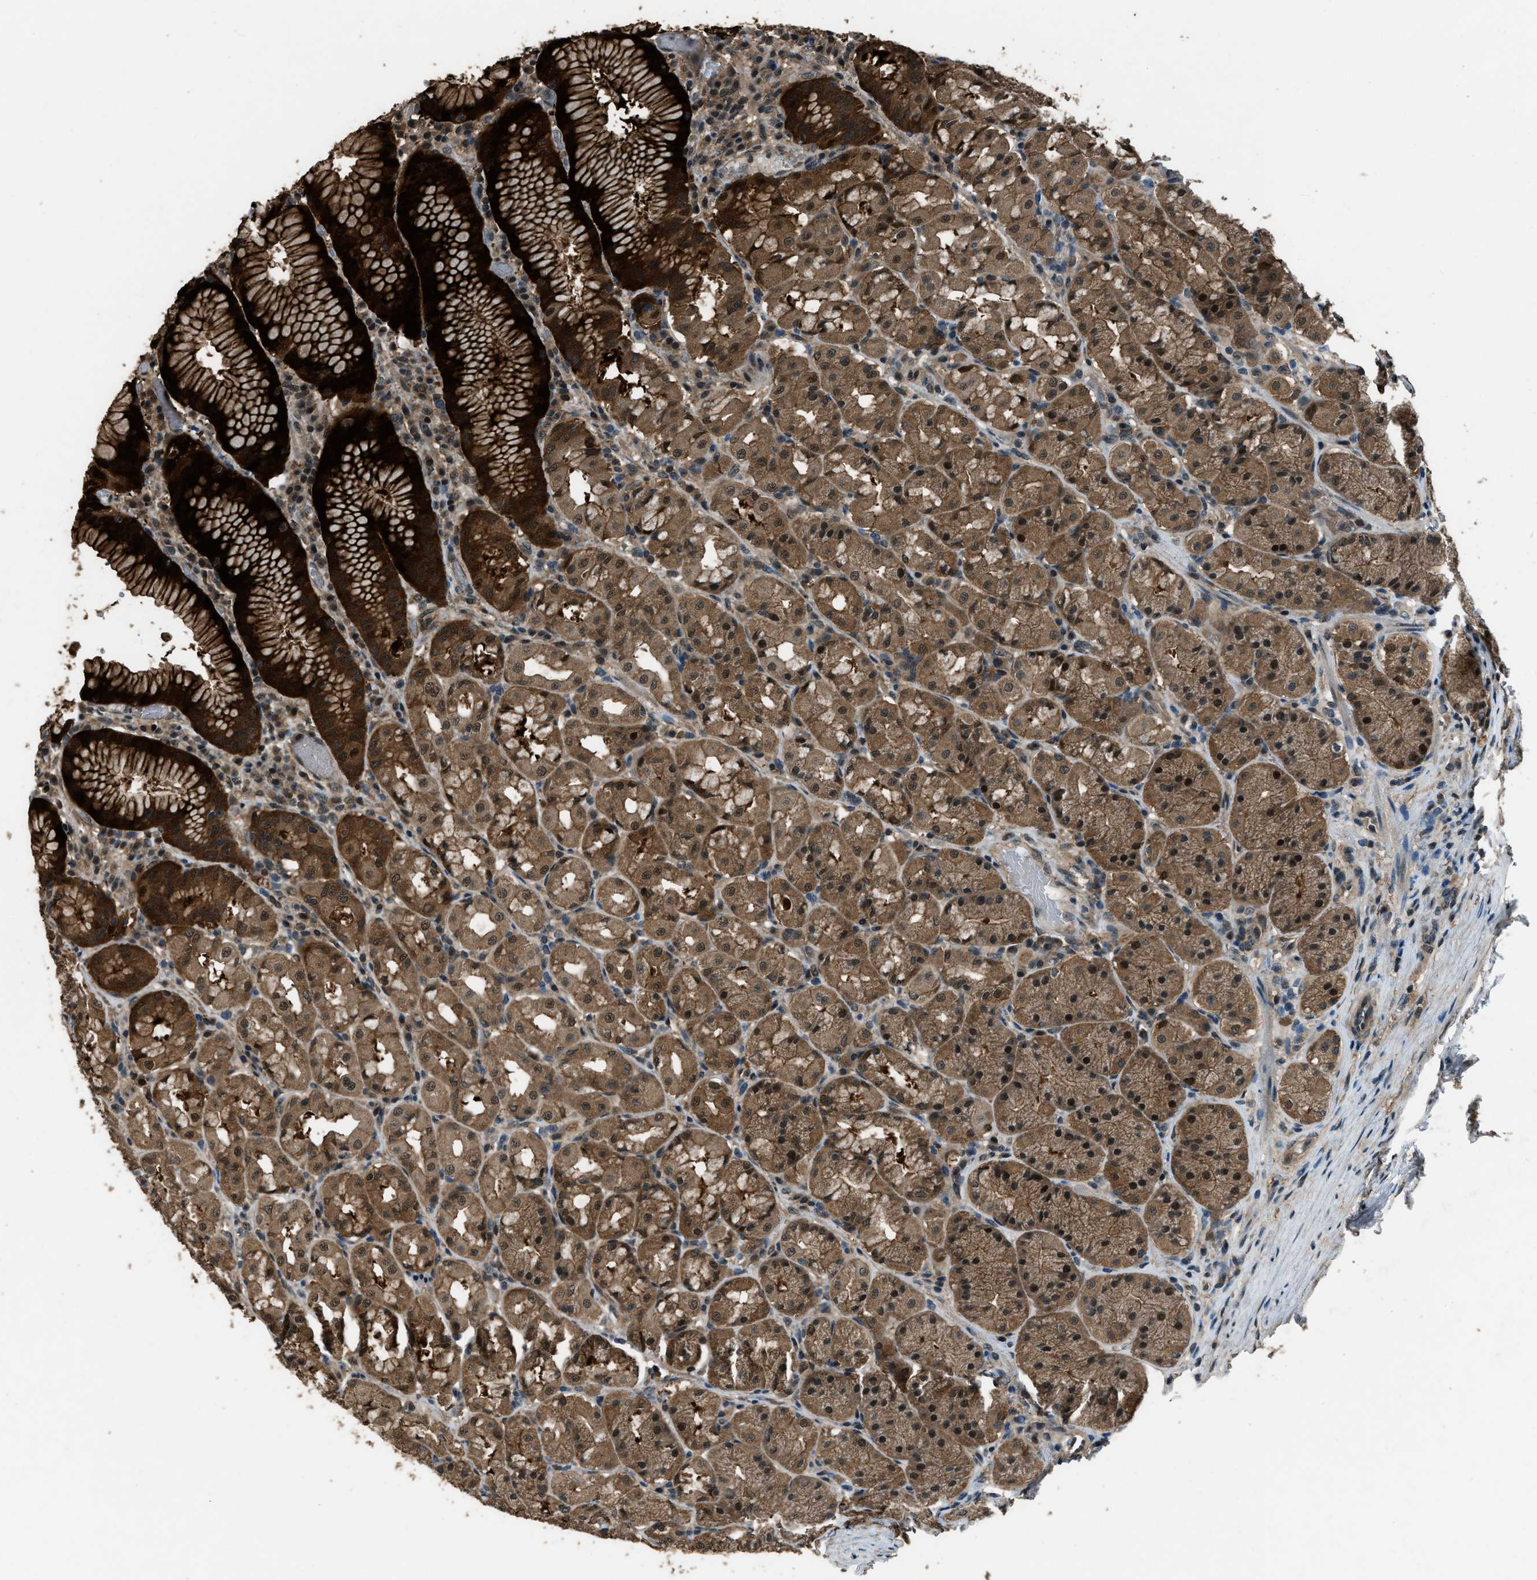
{"staining": {"intensity": "strong", "quantity": ">75%", "location": "cytoplasmic/membranous,nuclear"}, "tissue": "stomach", "cell_type": "Glandular cells", "image_type": "normal", "snomed": [{"axis": "morphology", "description": "Normal tissue, NOS"}, {"axis": "topography", "description": "Stomach"}, {"axis": "topography", "description": "Stomach, lower"}], "caption": "Glandular cells display high levels of strong cytoplasmic/membranous,nuclear expression in approximately >75% of cells in unremarkable stomach. (DAB (3,3'-diaminobenzidine) = brown stain, brightfield microscopy at high magnification).", "gene": "NUDCD3", "patient": {"sex": "female", "age": 56}}